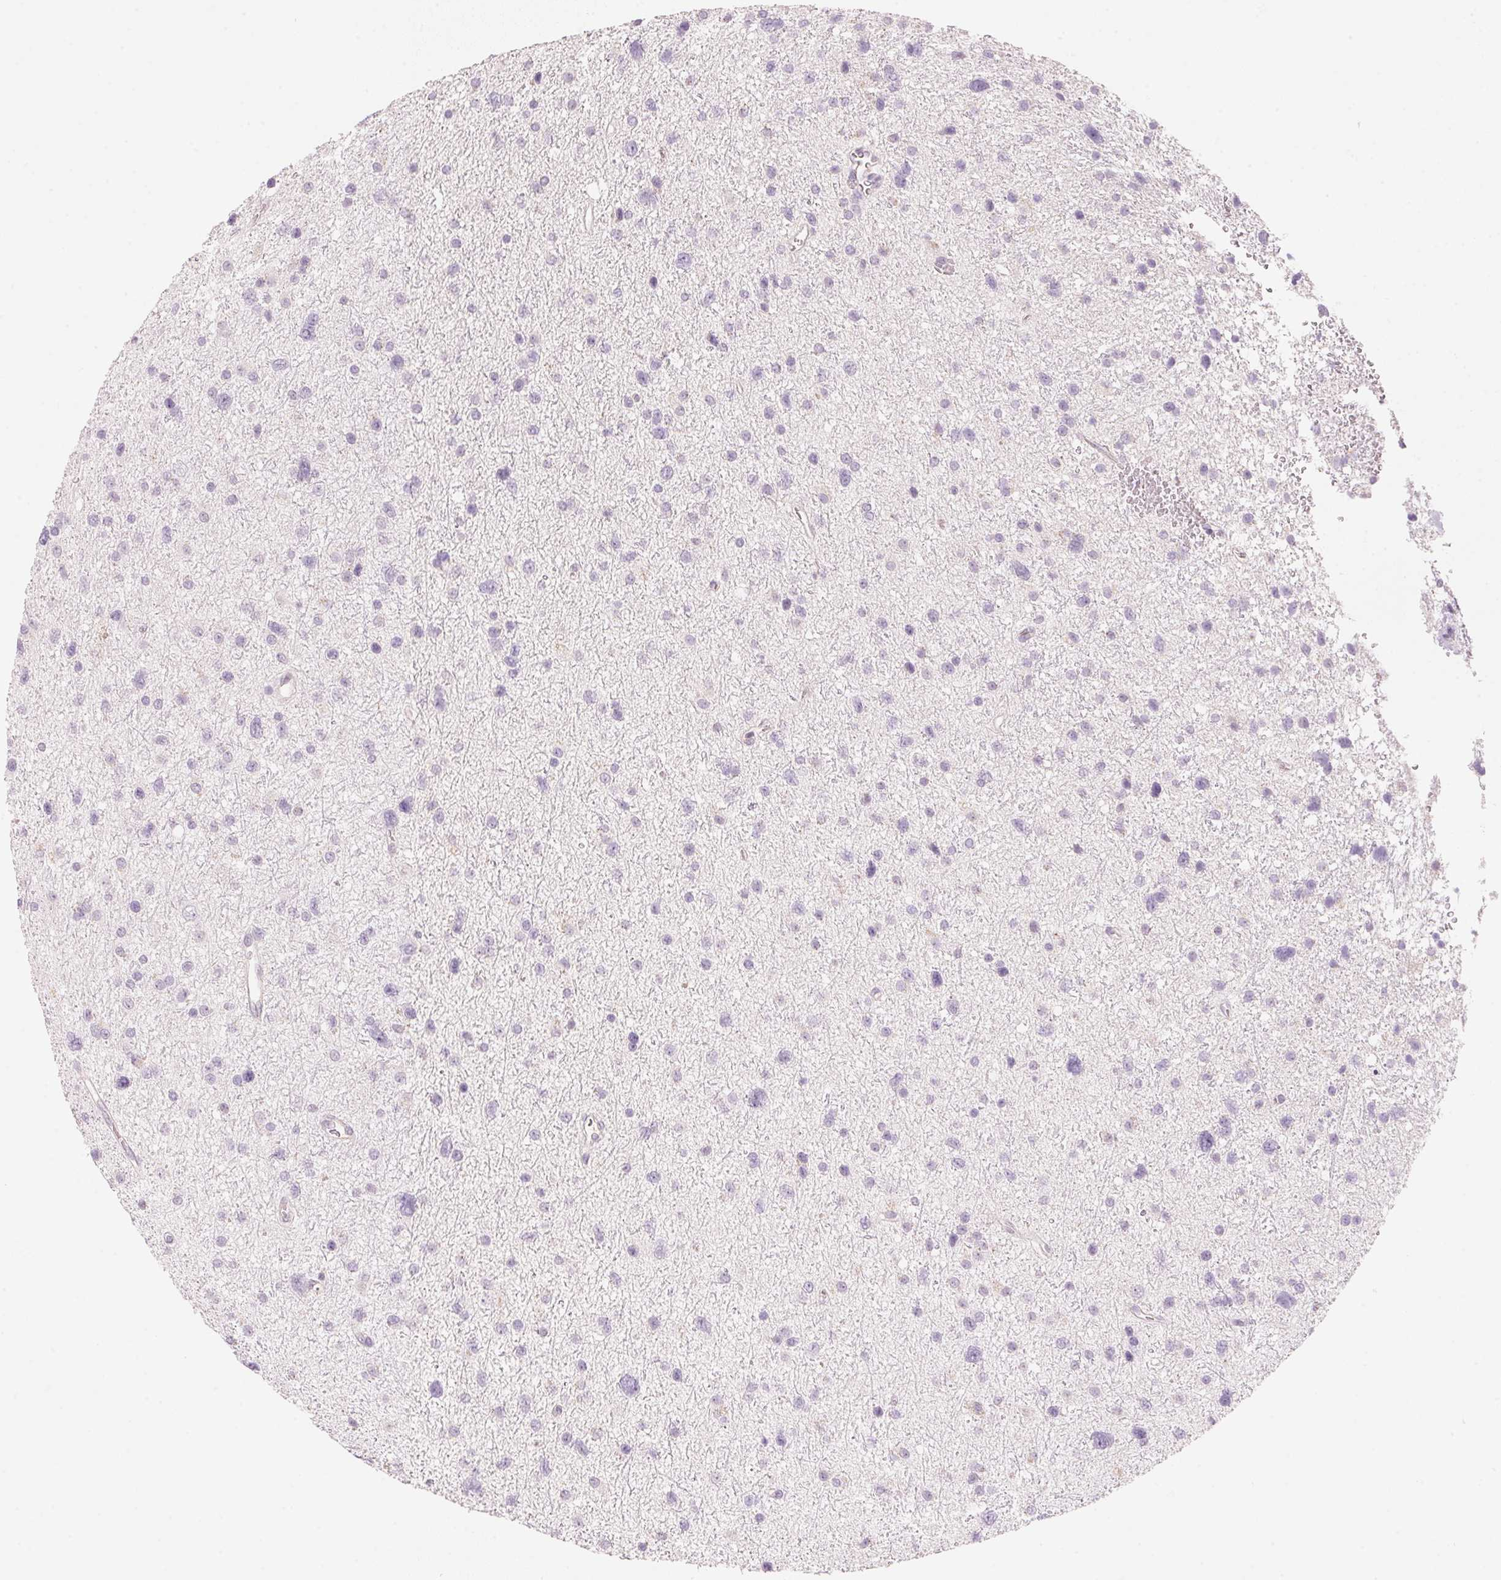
{"staining": {"intensity": "negative", "quantity": "none", "location": "none"}, "tissue": "glioma", "cell_type": "Tumor cells", "image_type": "cancer", "snomed": [{"axis": "morphology", "description": "Glioma, malignant, Low grade"}, {"axis": "topography", "description": "Brain"}], "caption": "Immunohistochemistry (IHC) histopathology image of human glioma stained for a protein (brown), which exhibits no positivity in tumor cells. Brightfield microscopy of IHC stained with DAB (brown) and hematoxylin (blue), captured at high magnification.", "gene": "HOXB13", "patient": {"sex": "female", "age": 55}}